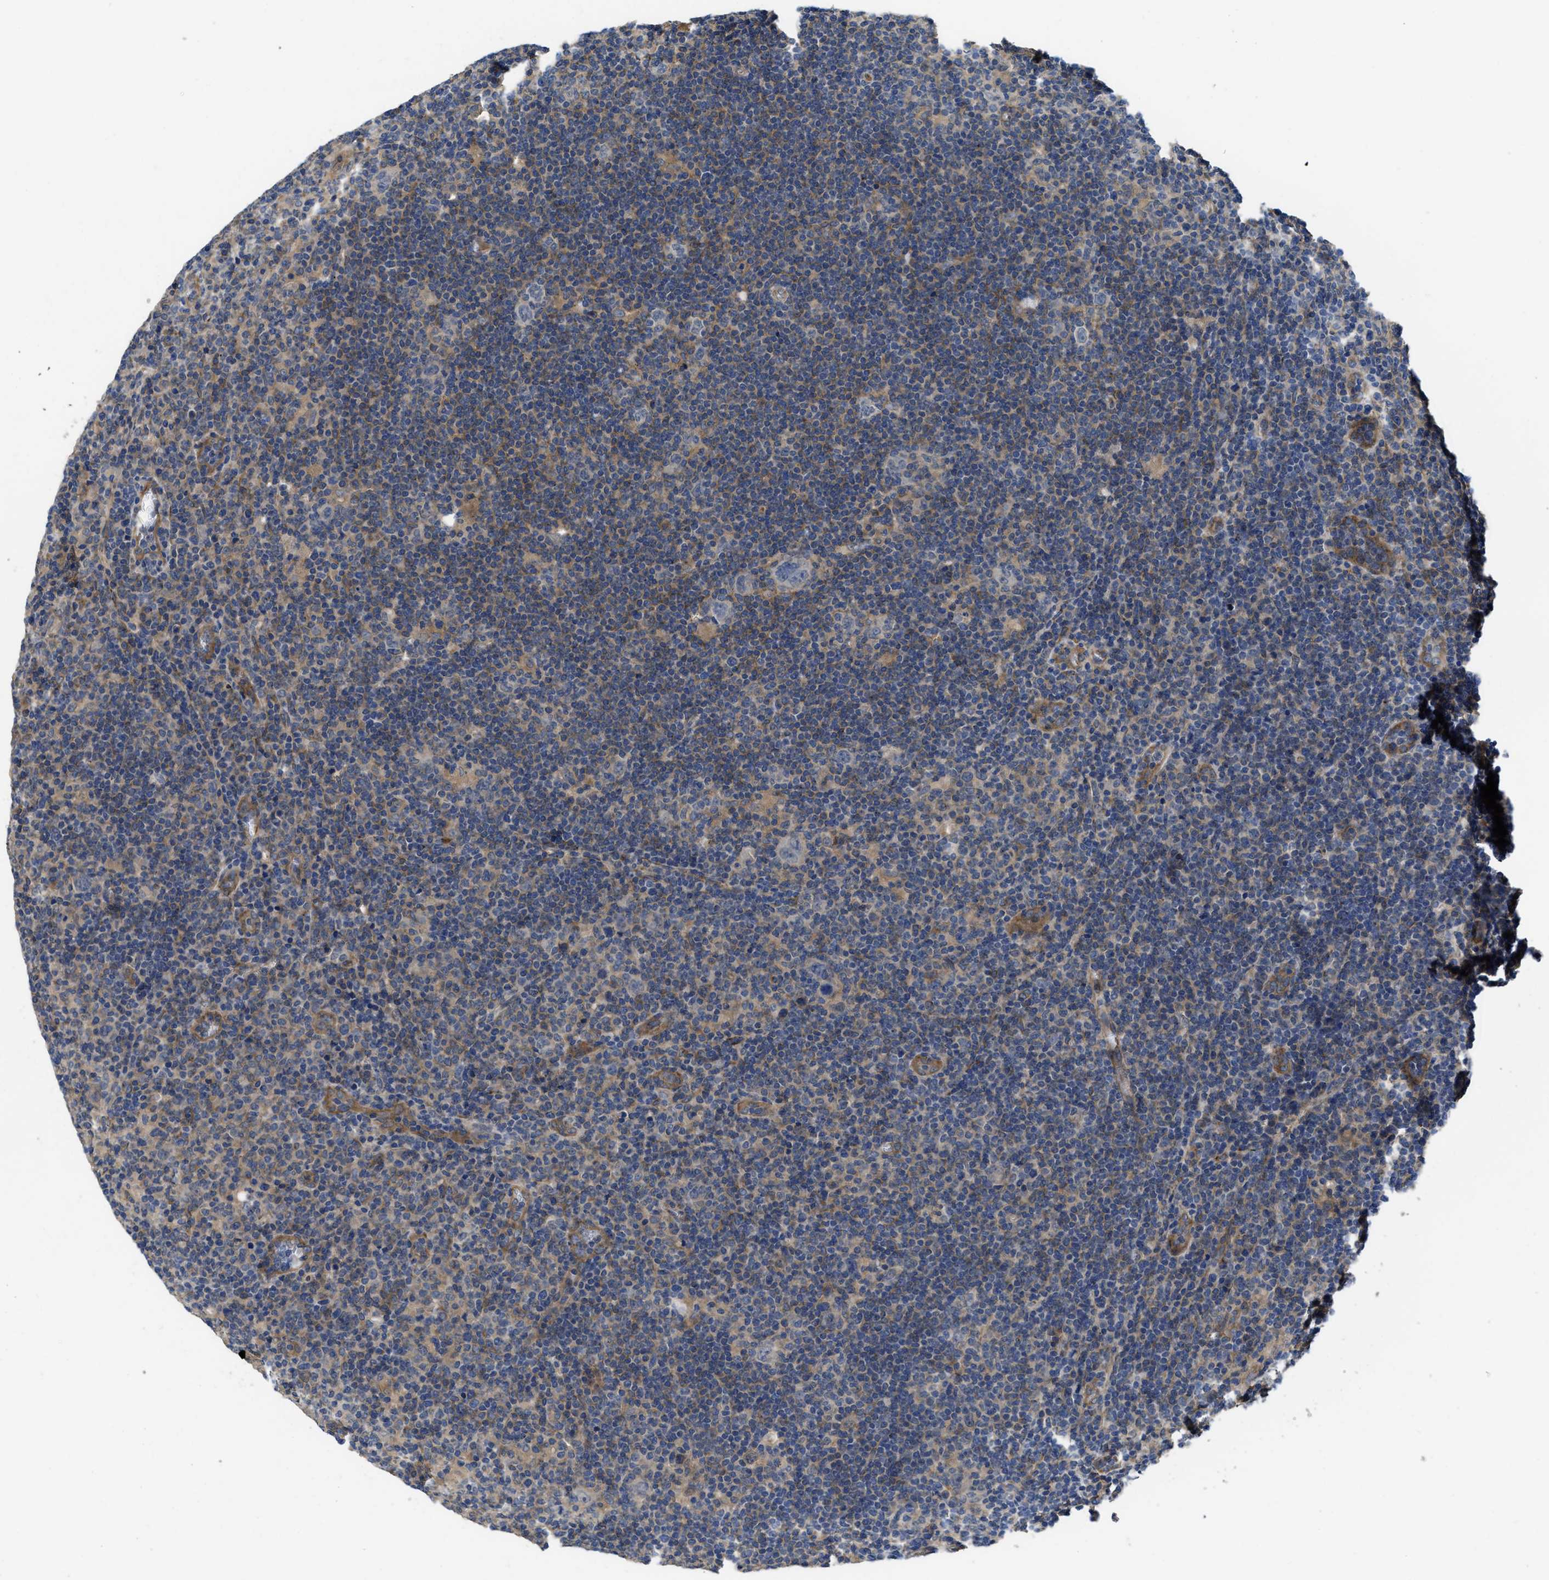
{"staining": {"intensity": "negative", "quantity": "none", "location": "none"}, "tissue": "lymphoma", "cell_type": "Tumor cells", "image_type": "cancer", "snomed": [{"axis": "morphology", "description": "Hodgkin's disease, NOS"}, {"axis": "topography", "description": "Lymph node"}], "caption": "Immunohistochemistry of human Hodgkin's disease displays no staining in tumor cells.", "gene": "PKD2", "patient": {"sex": "female", "age": 57}}